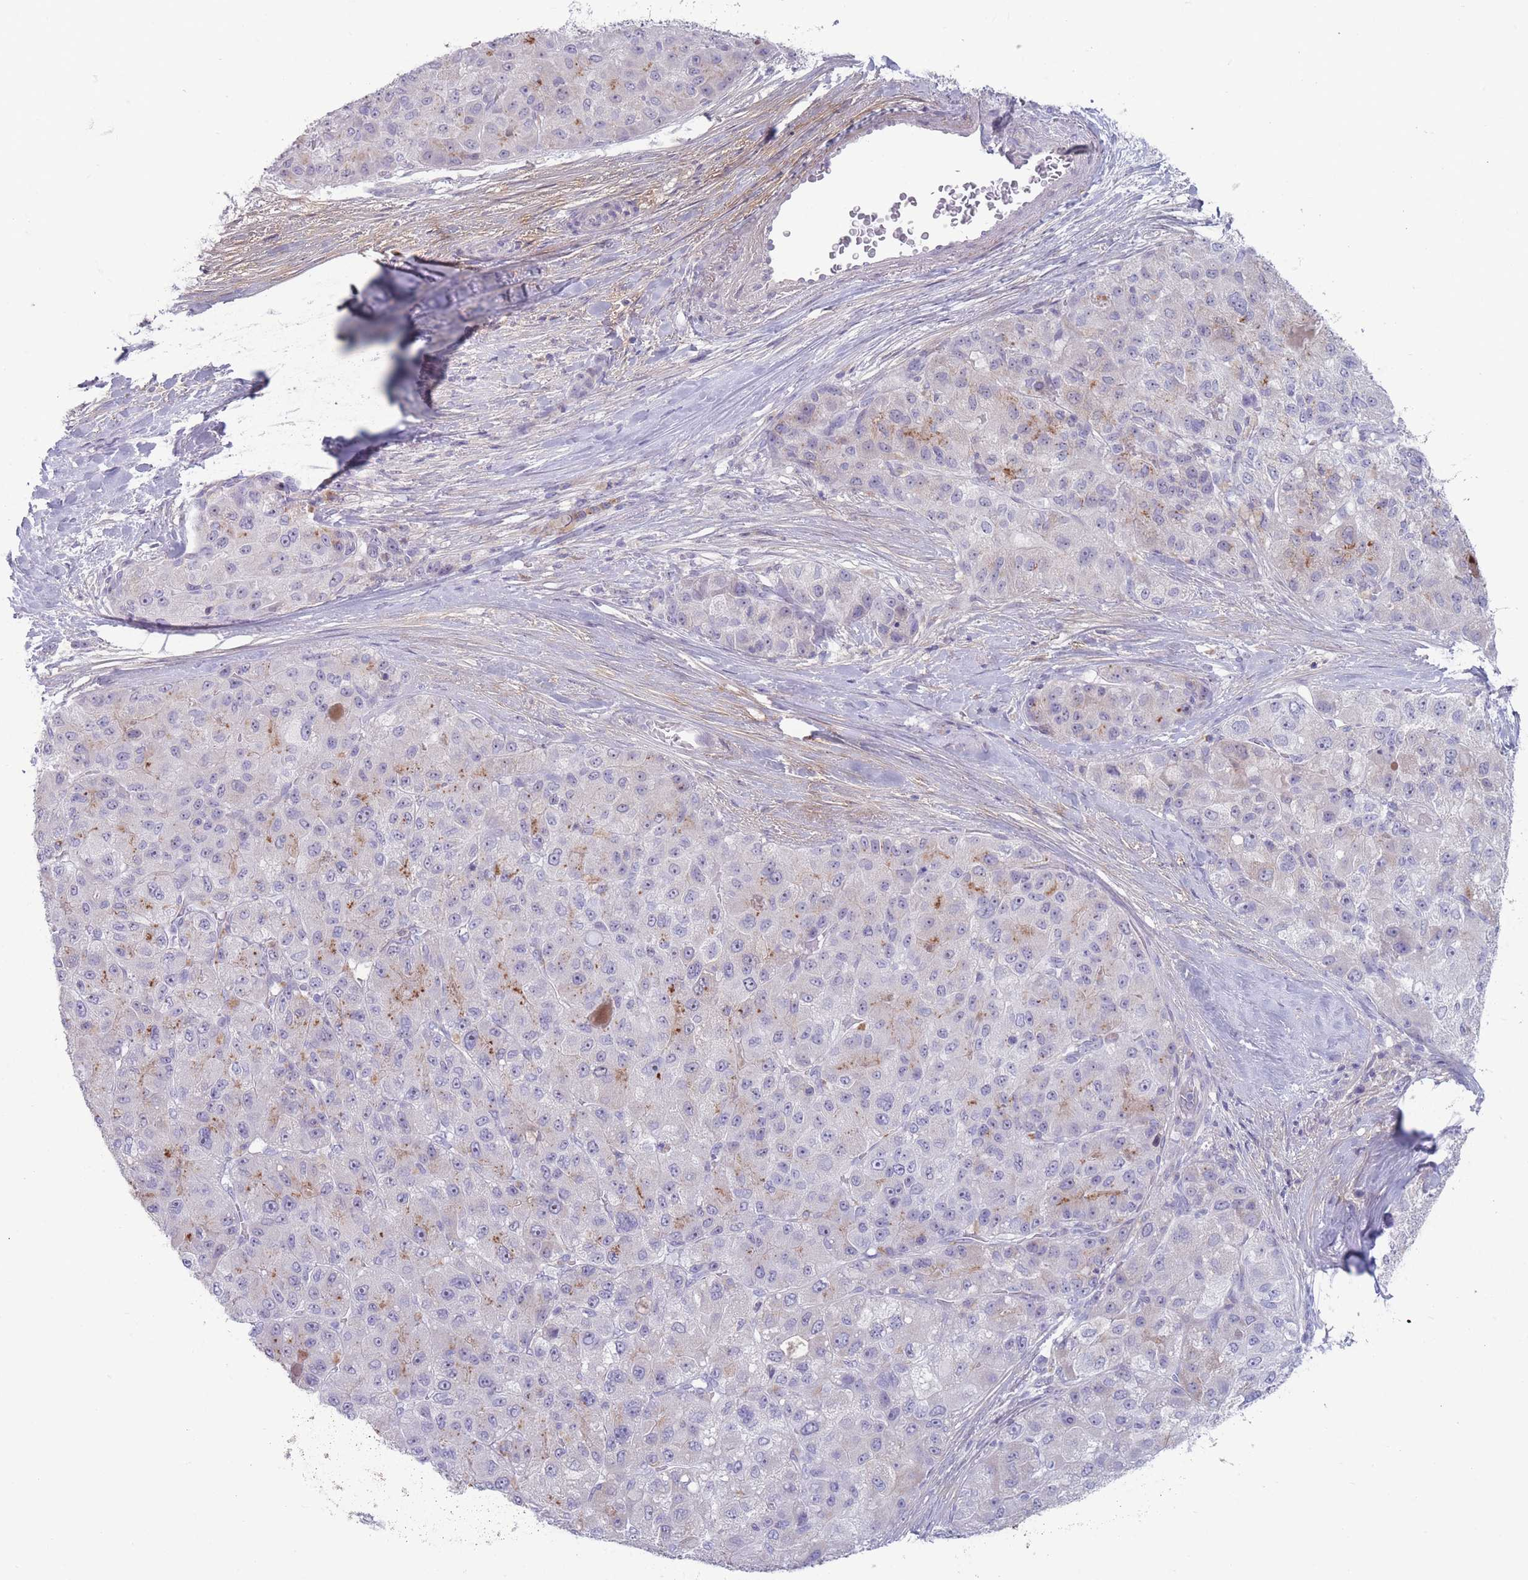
{"staining": {"intensity": "moderate", "quantity": "<25%", "location": "cytoplasmic/membranous"}, "tissue": "liver cancer", "cell_type": "Tumor cells", "image_type": "cancer", "snomed": [{"axis": "morphology", "description": "Carcinoma, Hepatocellular, NOS"}, {"axis": "topography", "description": "Liver"}], "caption": "An immunohistochemistry (IHC) micrograph of neoplastic tissue is shown. Protein staining in brown shows moderate cytoplasmic/membranous positivity in liver cancer (hepatocellular carcinoma) within tumor cells.", "gene": "PAIP2B", "patient": {"sex": "male", "age": 80}}